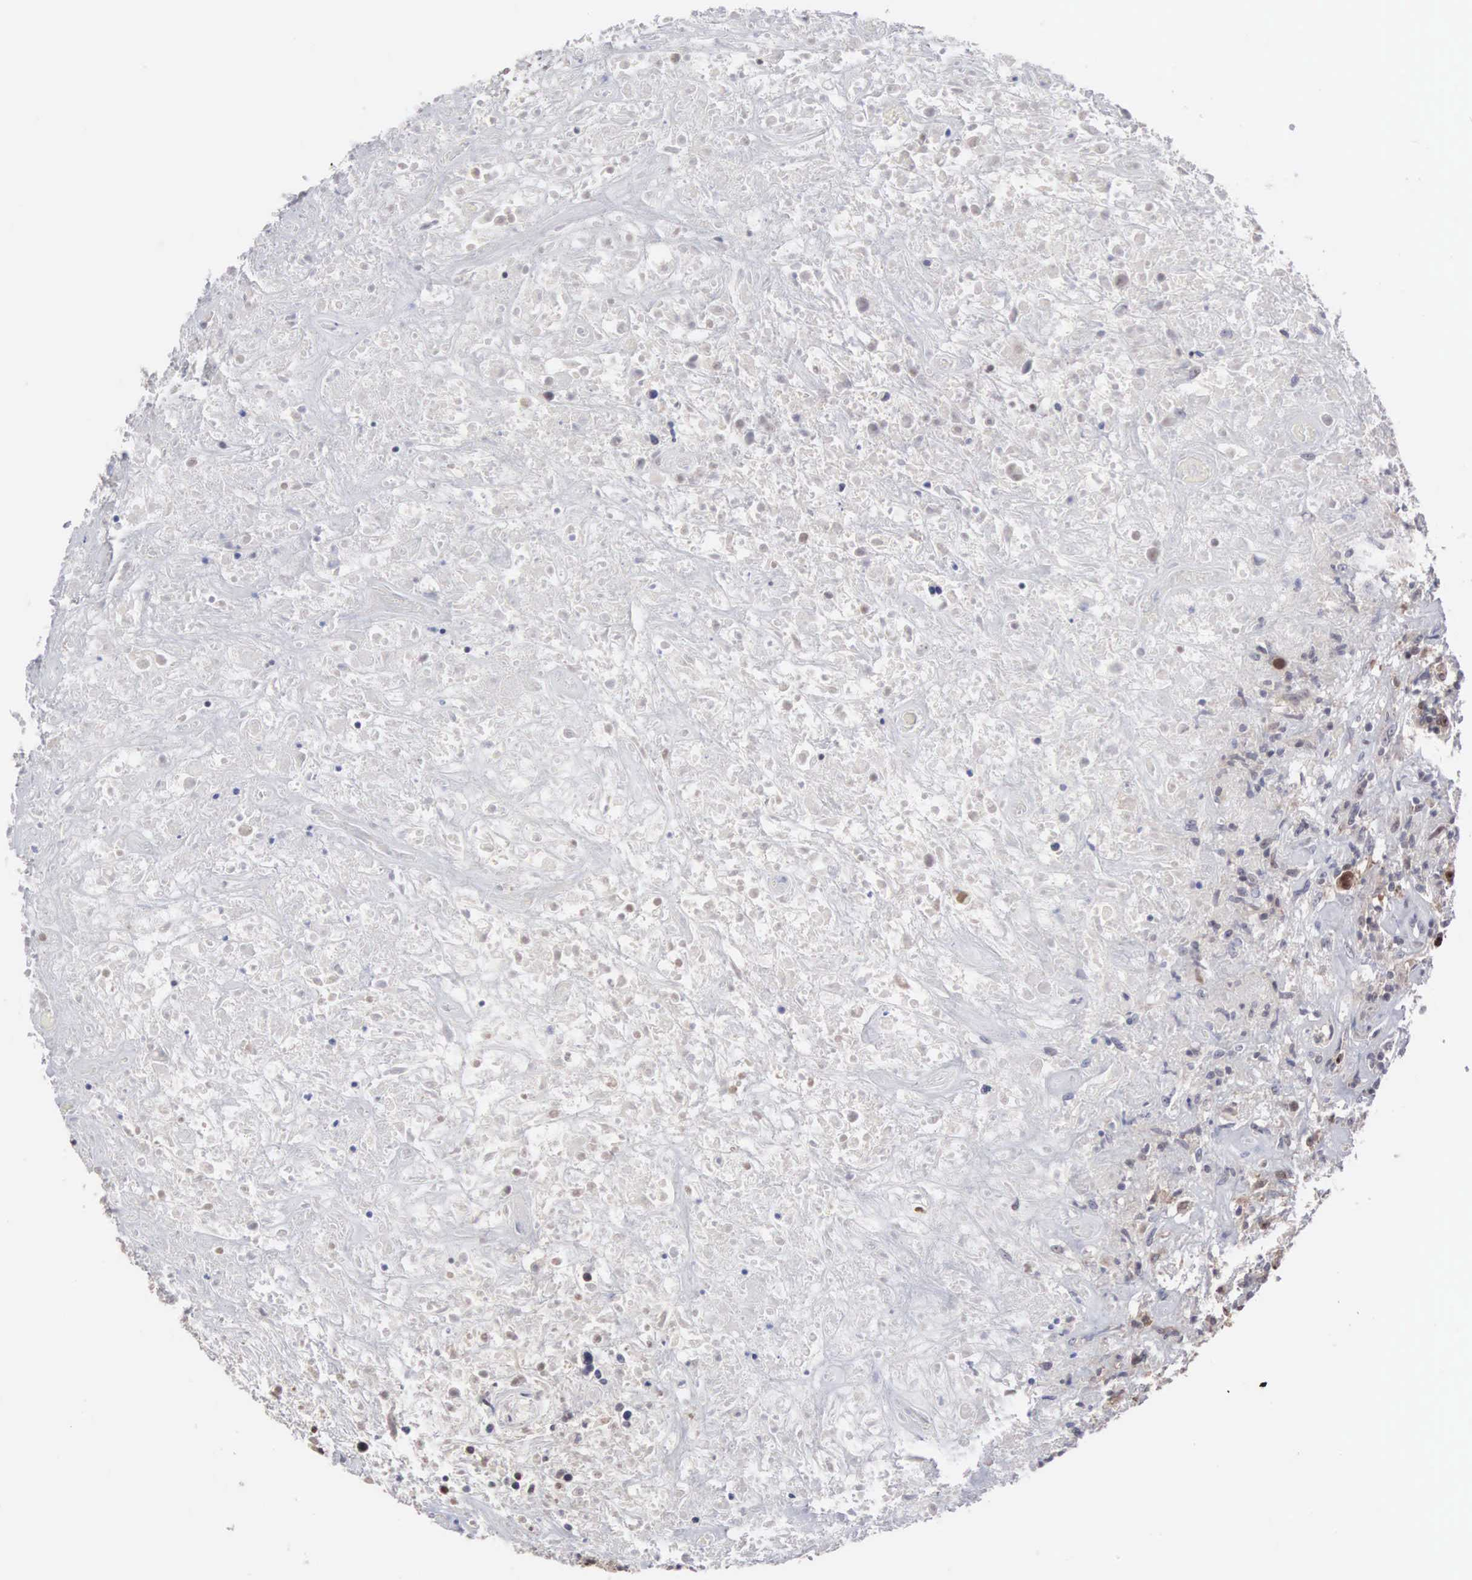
{"staining": {"intensity": "negative", "quantity": "none", "location": "none"}, "tissue": "lymphoma", "cell_type": "Tumor cells", "image_type": "cancer", "snomed": [{"axis": "morphology", "description": "Hodgkin's disease, NOS"}, {"axis": "topography", "description": "Lymph node"}], "caption": "Lymphoma was stained to show a protein in brown. There is no significant expression in tumor cells. Brightfield microscopy of IHC stained with DAB (3,3'-diaminobenzidine) (brown) and hematoxylin (blue), captured at high magnification.", "gene": "ACOT4", "patient": {"sex": "male", "age": 46}}